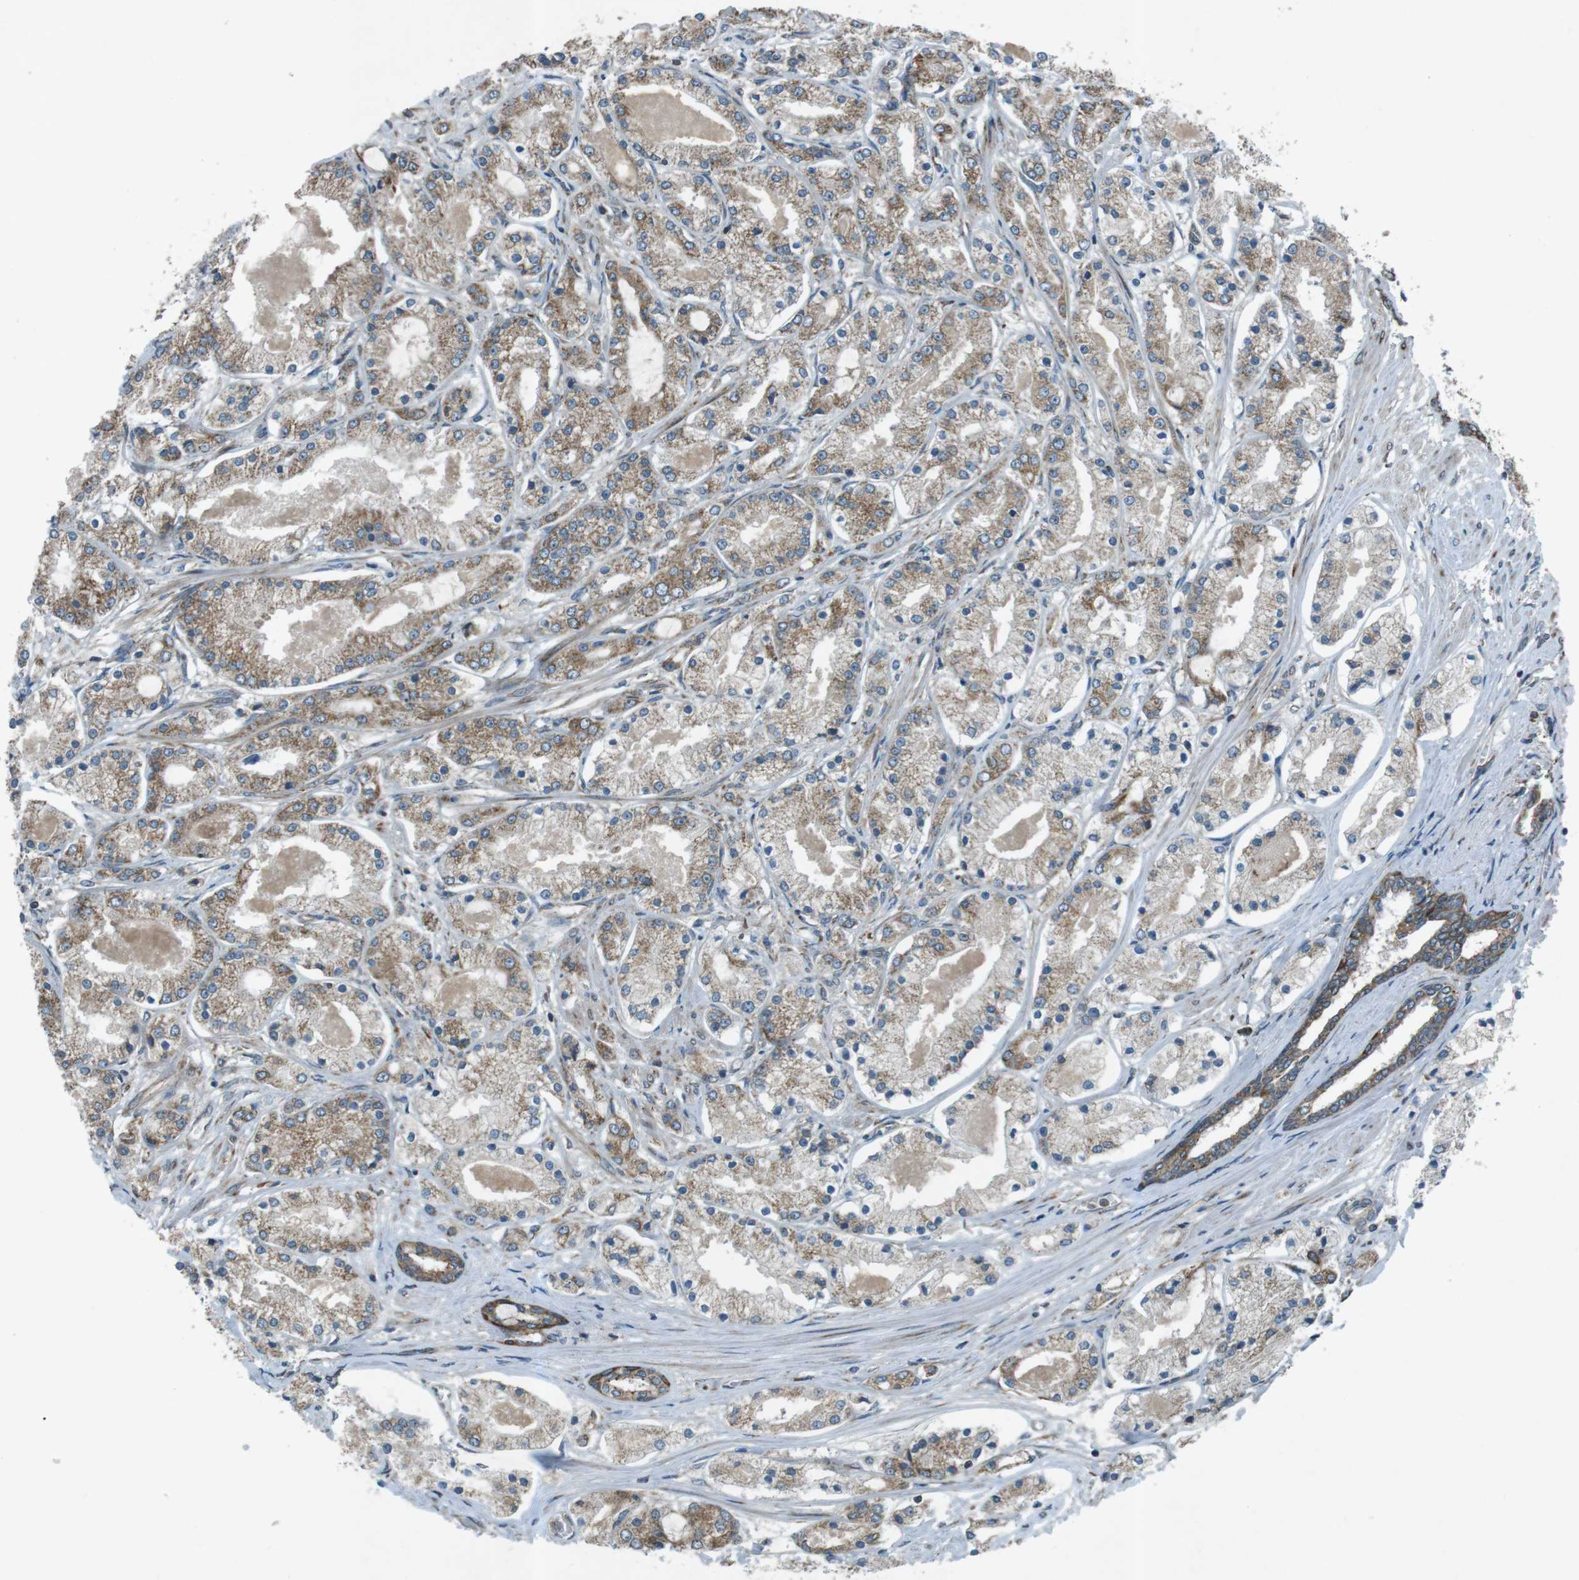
{"staining": {"intensity": "moderate", "quantity": "25%-75%", "location": "cytoplasmic/membranous"}, "tissue": "prostate cancer", "cell_type": "Tumor cells", "image_type": "cancer", "snomed": [{"axis": "morphology", "description": "Adenocarcinoma, High grade"}, {"axis": "topography", "description": "Prostate"}], "caption": "High-grade adenocarcinoma (prostate) was stained to show a protein in brown. There is medium levels of moderate cytoplasmic/membranous positivity in approximately 25%-75% of tumor cells.", "gene": "SLC41A1", "patient": {"sex": "male", "age": 66}}